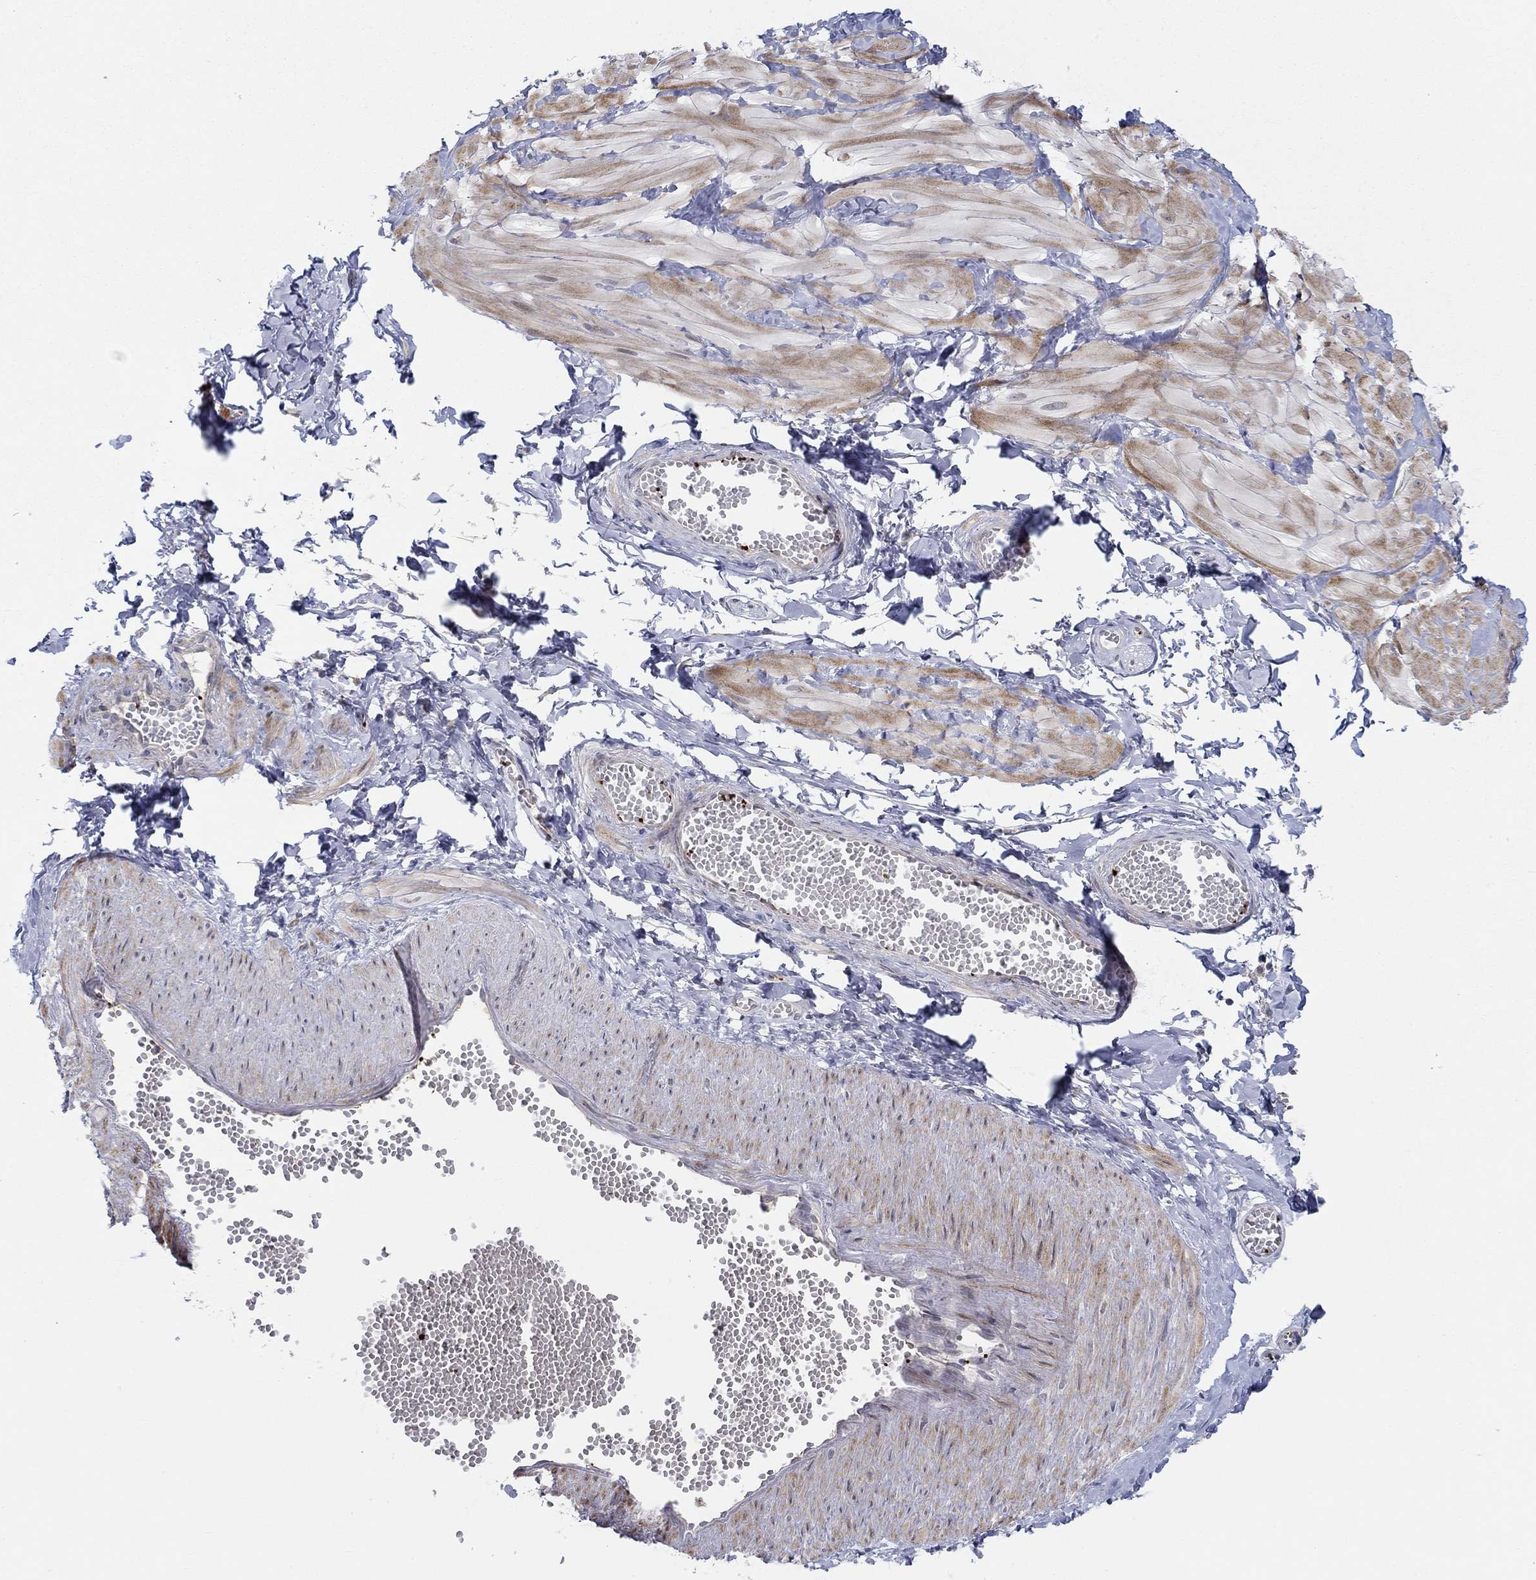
{"staining": {"intensity": "negative", "quantity": "none", "location": "none"}, "tissue": "adipose tissue", "cell_type": "Adipocytes", "image_type": "normal", "snomed": [{"axis": "morphology", "description": "Normal tissue, NOS"}, {"axis": "topography", "description": "Smooth muscle"}, {"axis": "topography", "description": "Peripheral nerve tissue"}], "caption": "There is no significant positivity in adipocytes of adipose tissue.", "gene": "ALOX12", "patient": {"sex": "male", "age": 22}}